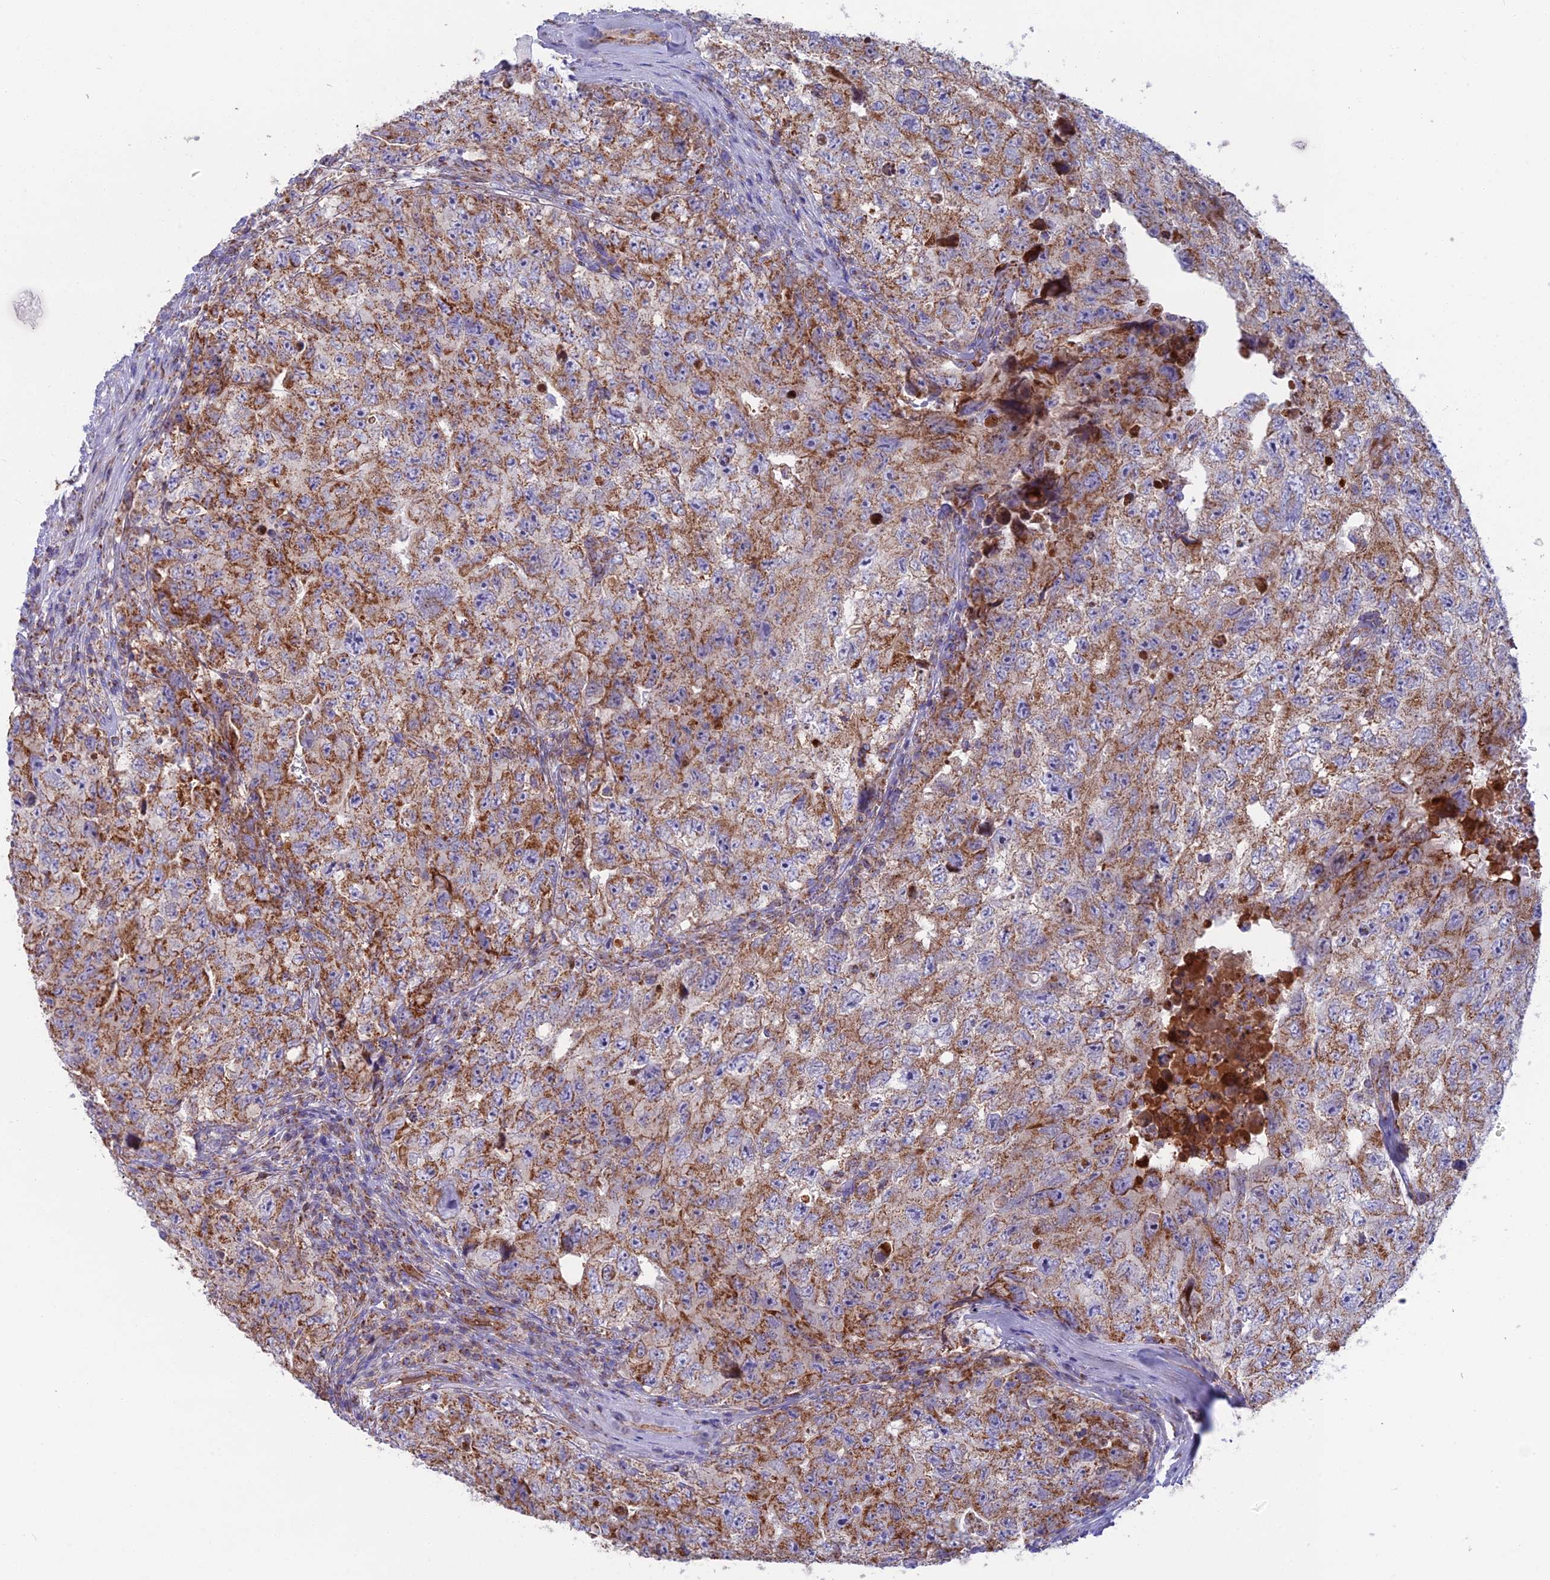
{"staining": {"intensity": "moderate", "quantity": ">75%", "location": "cytoplasmic/membranous"}, "tissue": "testis cancer", "cell_type": "Tumor cells", "image_type": "cancer", "snomed": [{"axis": "morphology", "description": "Carcinoma, Embryonal, NOS"}, {"axis": "topography", "description": "Testis"}], "caption": "Protein staining by immunohistochemistry reveals moderate cytoplasmic/membranous positivity in approximately >75% of tumor cells in testis cancer.", "gene": "CS", "patient": {"sex": "male", "age": 17}}